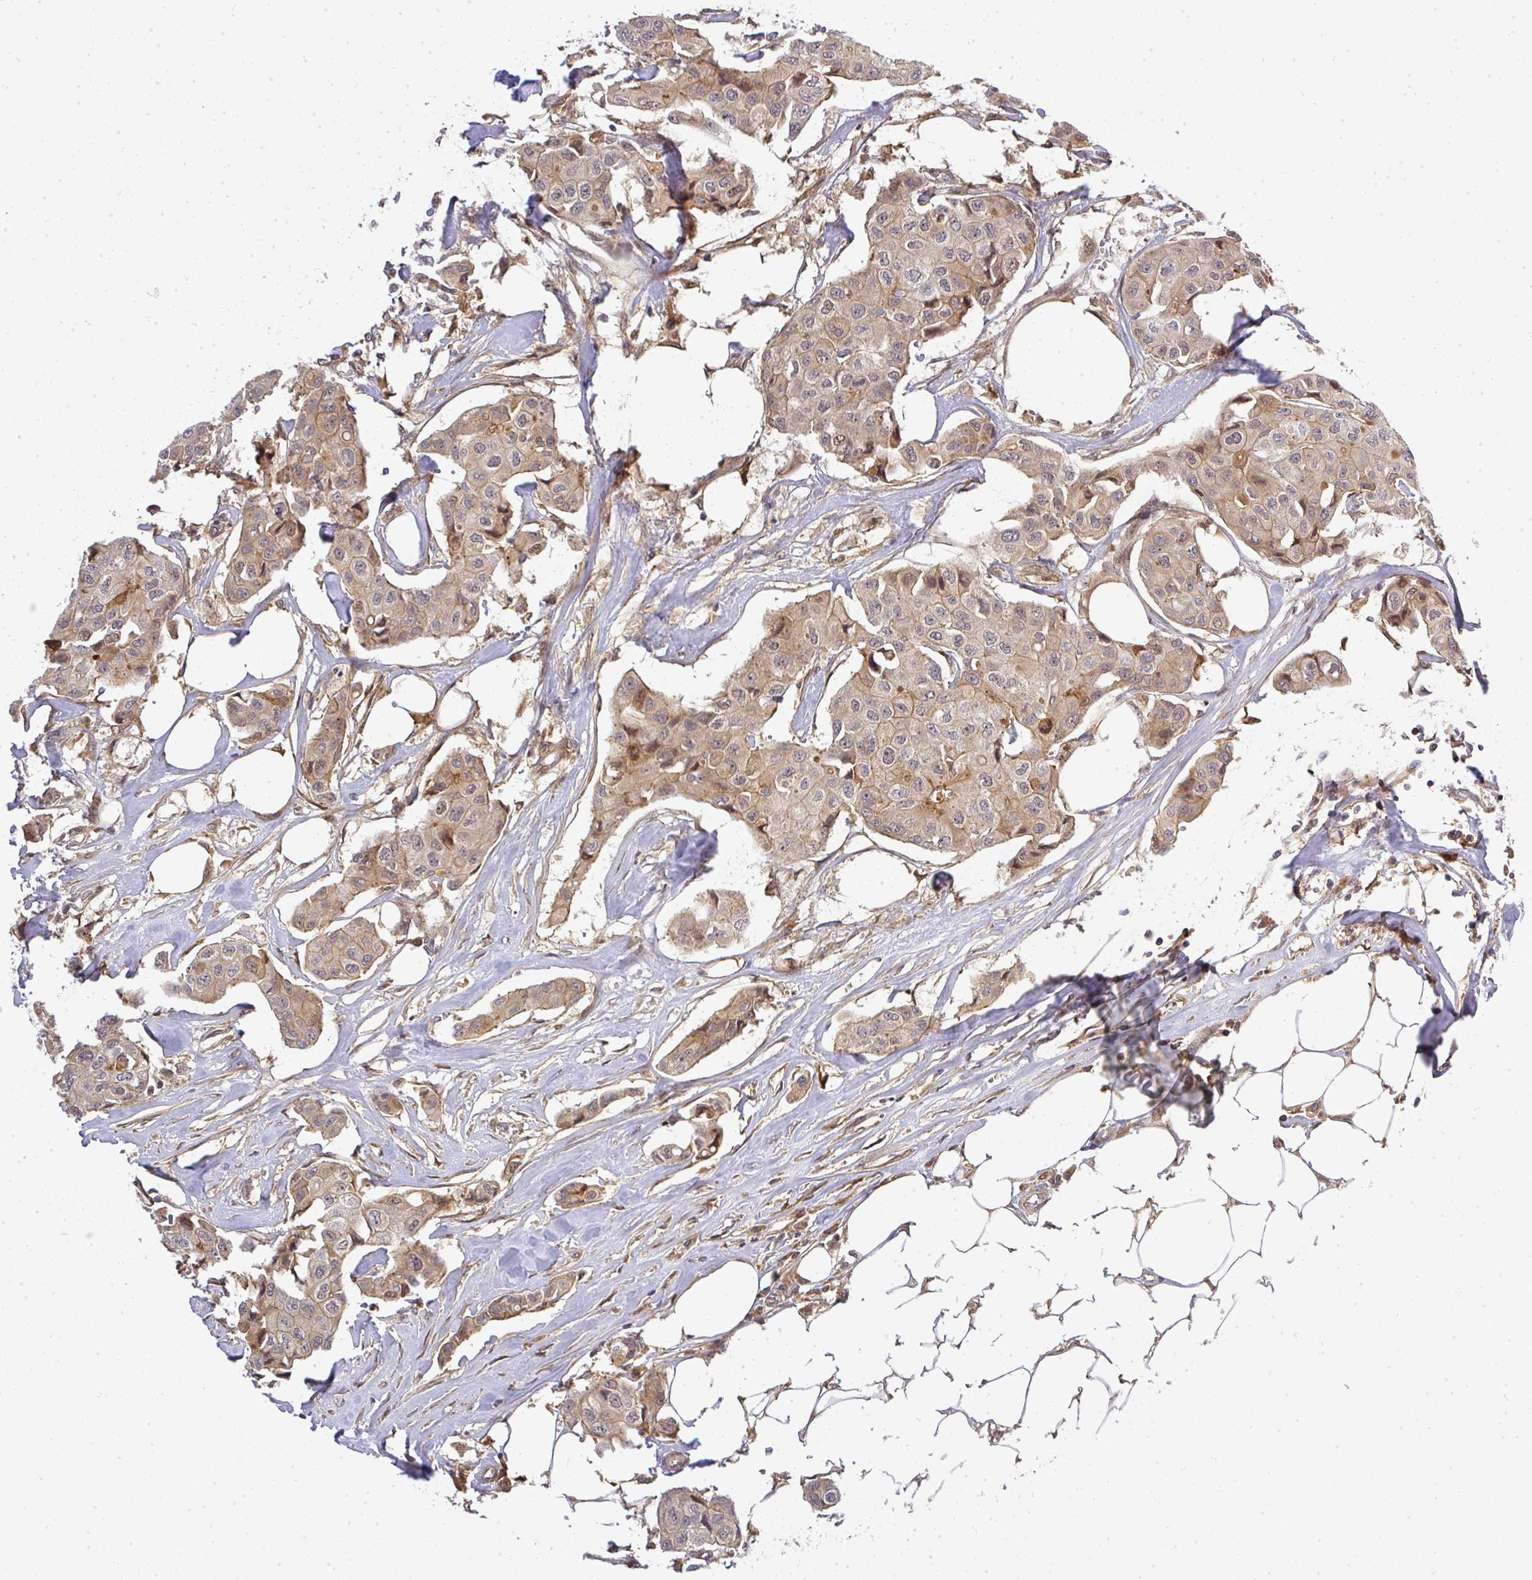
{"staining": {"intensity": "weak", "quantity": ">75%", "location": "cytoplasmic/membranous"}, "tissue": "breast cancer", "cell_type": "Tumor cells", "image_type": "cancer", "snomed": [{"axis": "morphology", "description": "Duct carcinoma"}, {"axis": "topography", "description": "Breast"}, {"axis": "topography", "description": "Lymph node"}], "caption": "Immunohistochemistry (IHC) of breast infiltrating ductal carcinoma exhibits low levels of weak cytoplasmic/membranous staining in about >75% of tumor cells.", "gene": "FAM153A", "patient": {"sex": "female", "age": 80}}